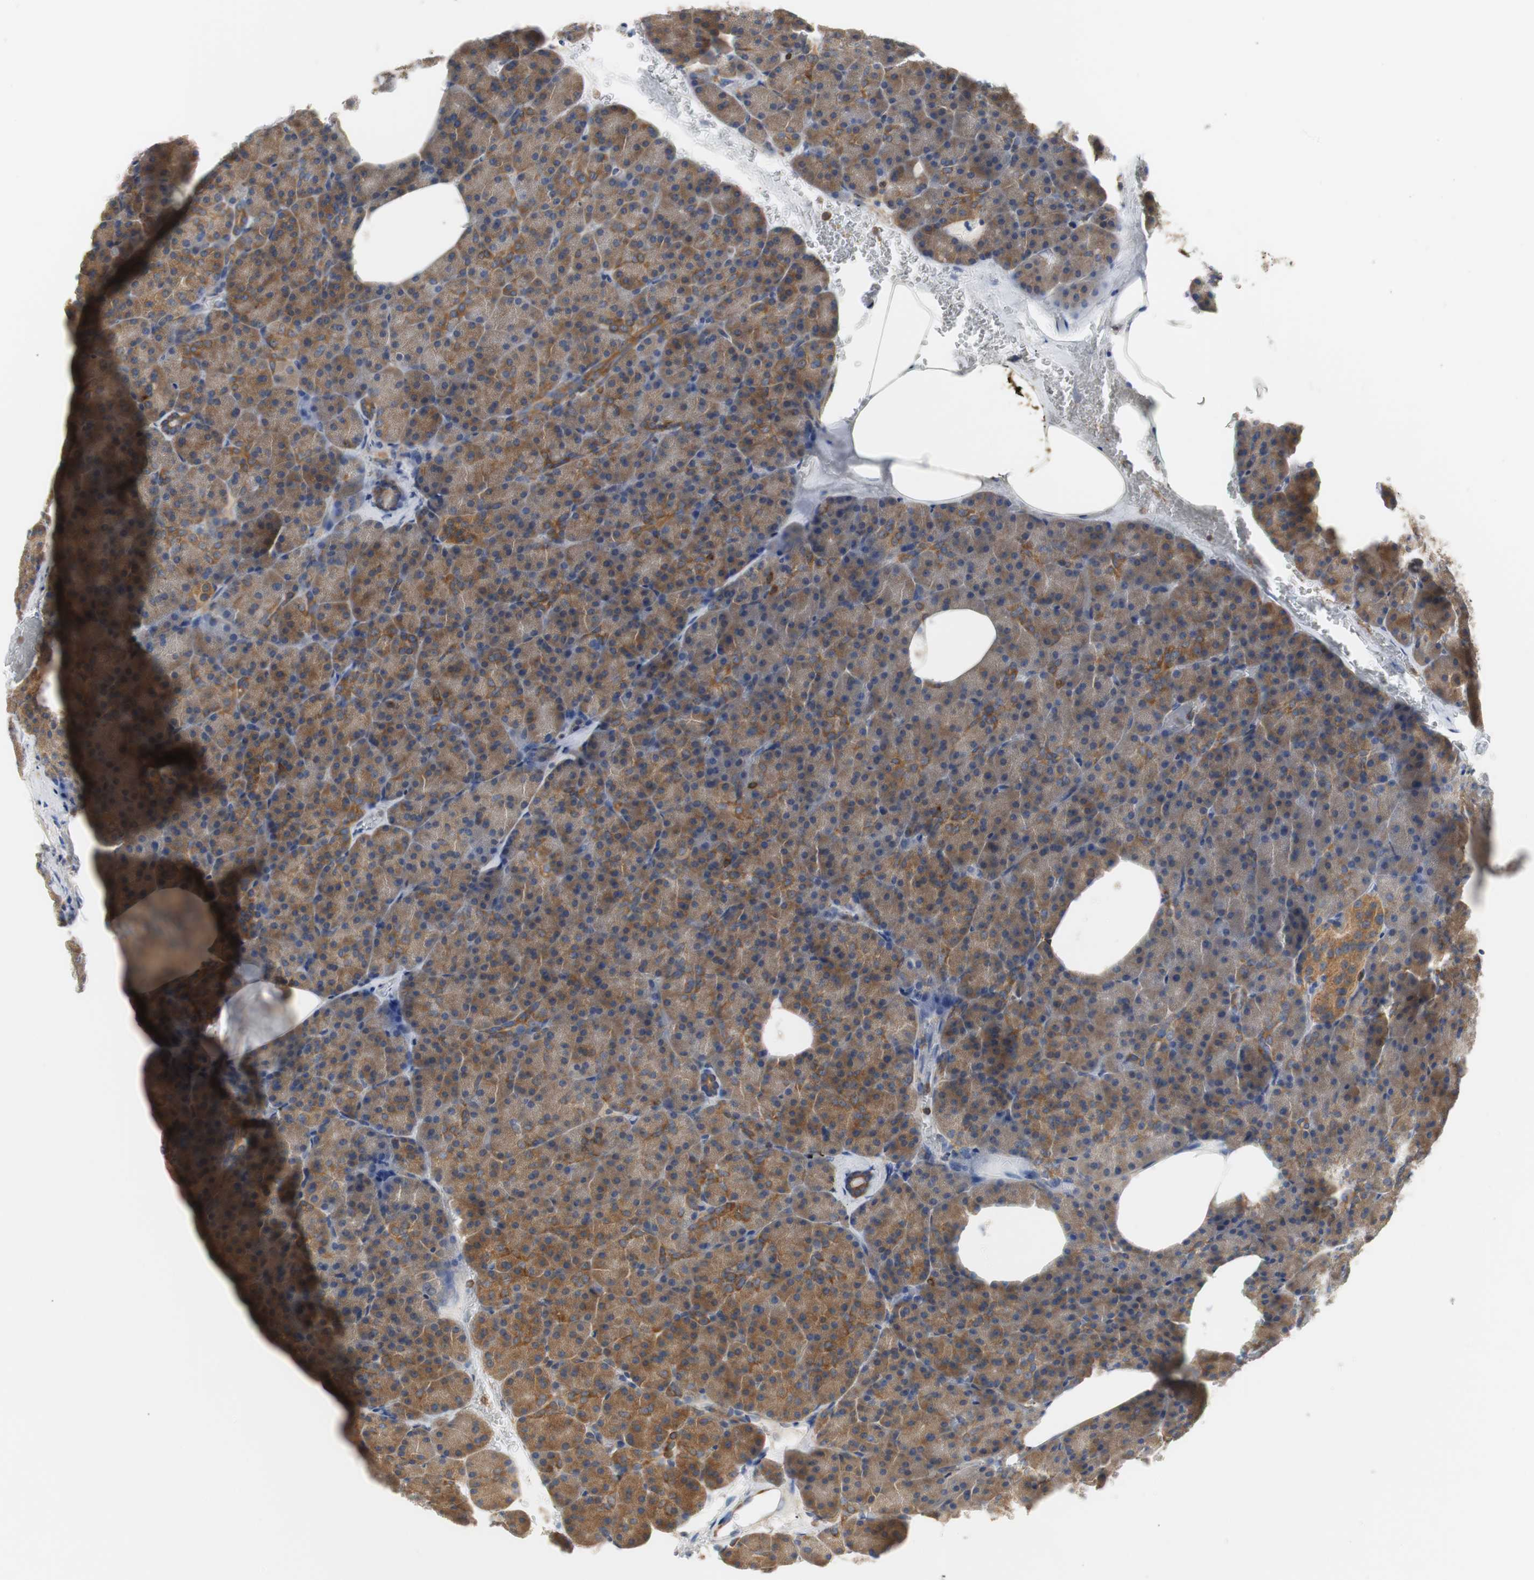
{"staining": {"intensity": "moderate", "quantity": ">75%", "location": "cytoplasmic/membranous"}, "tissue": "pancreas", "cell_type": "Exocrine glandular cells", "image_type": "normal", "snomed": [{"axis": "morphology", "description": "Normal tissue, NOS"}, {"axis": "topography", "description": "Pancreas"}], "caption": "A high-resolution image shows IHC staining of normal pancreas, which demonstrates moderate cytoplasmic/membranous positivity in approximately >75% of exocrine glandular cells. (DAB (3,3'-diaminobenzidine) IHC with brightfield microscopy, high magnification).", "gene": "TSC22D4", "patient": {"sex": "female", "age": 35}}